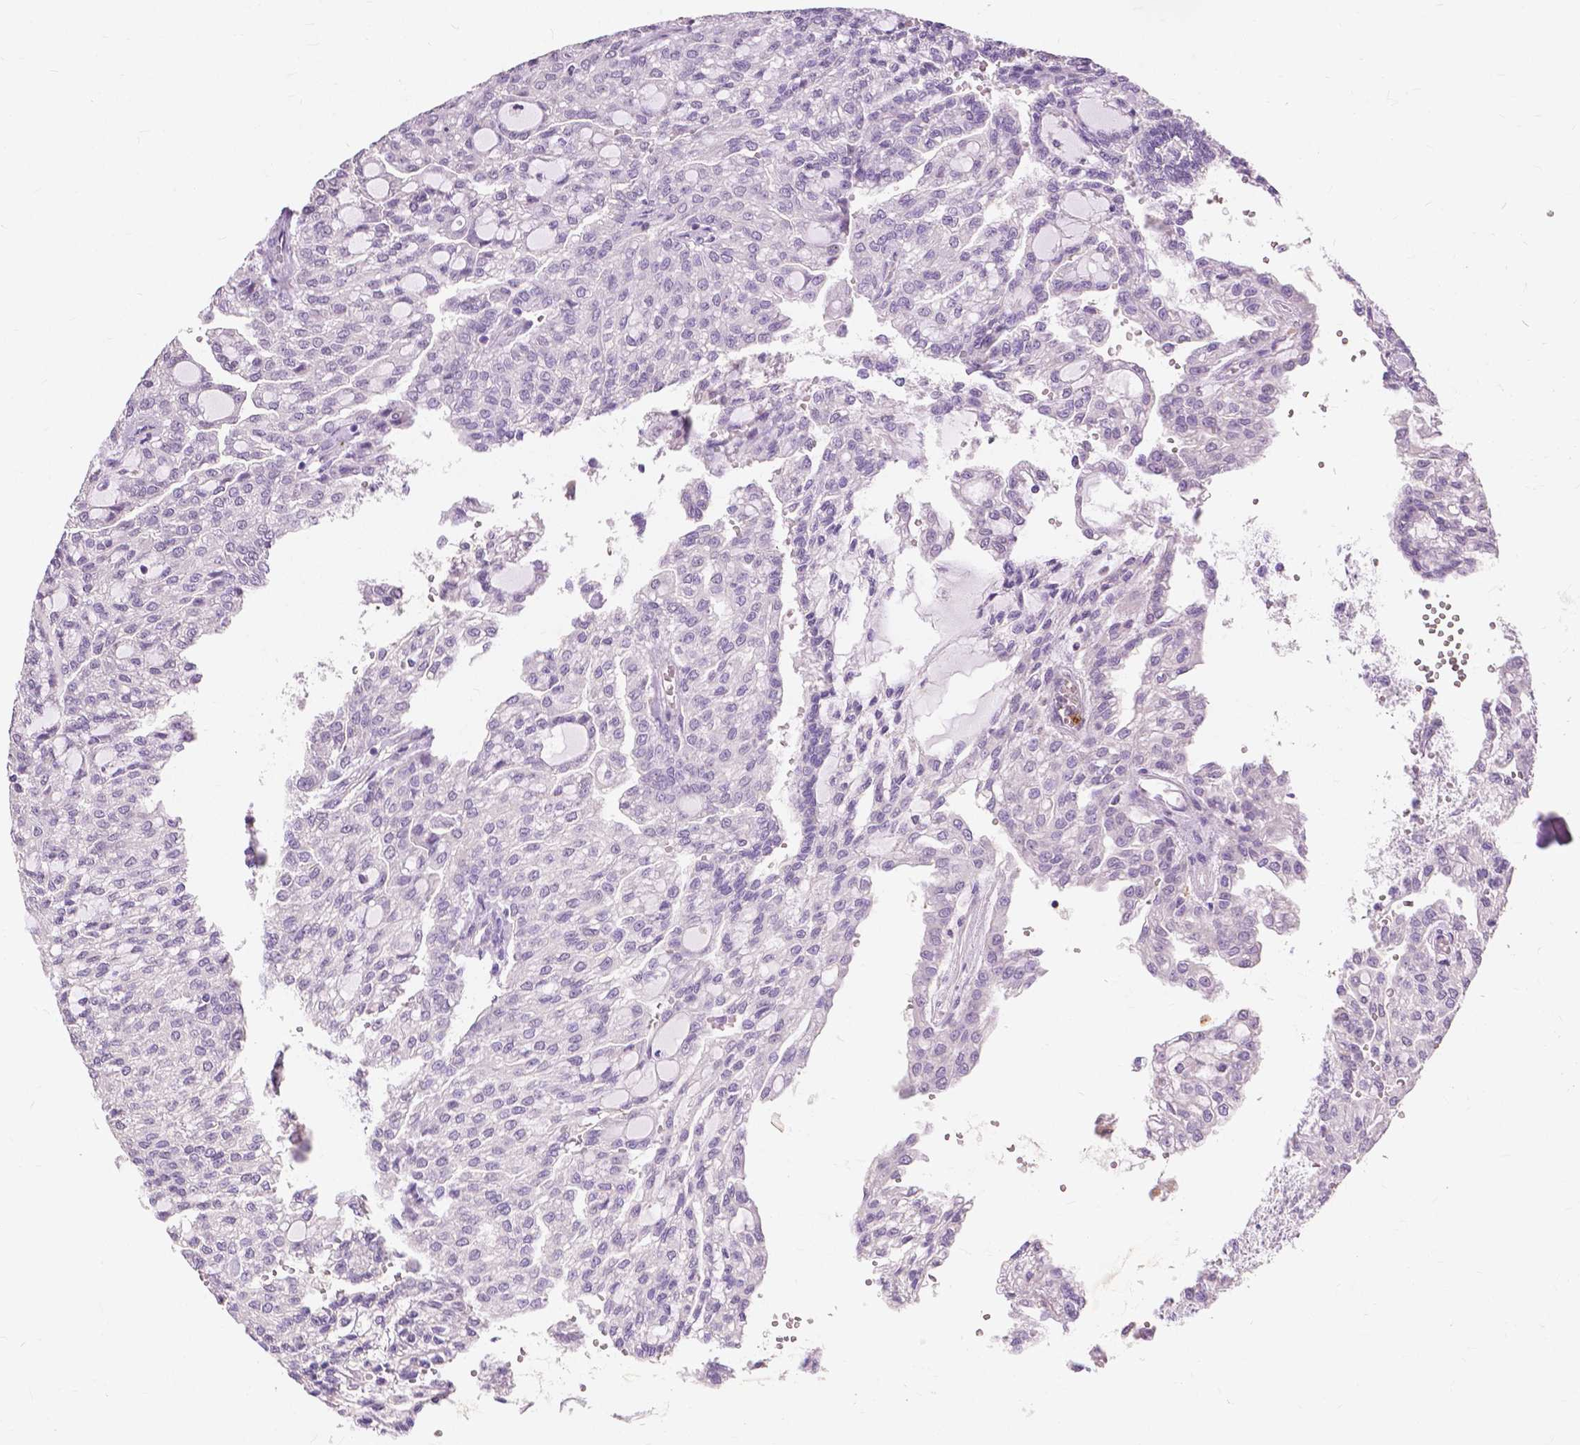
{"staining": {"intensity": "negative", "quantity": "none", "location": "none"}, "tissue": "renal cancer", "cell_type": "Tumor cells", "image_type": "cancer", "snomed": [{"axis": "morphology", "description": "Adenocarcinoma, NOS"}, {"axis": "topography", "description": "Kidney"}], "caption": "A high-resolution histopathology image shows immunohistochemistry staining of renal adenocarcinoma, which displays no significant positivity in tumor cells.", "gene": "CXCR2", "patient": {"sex": "male", "age": 63}}